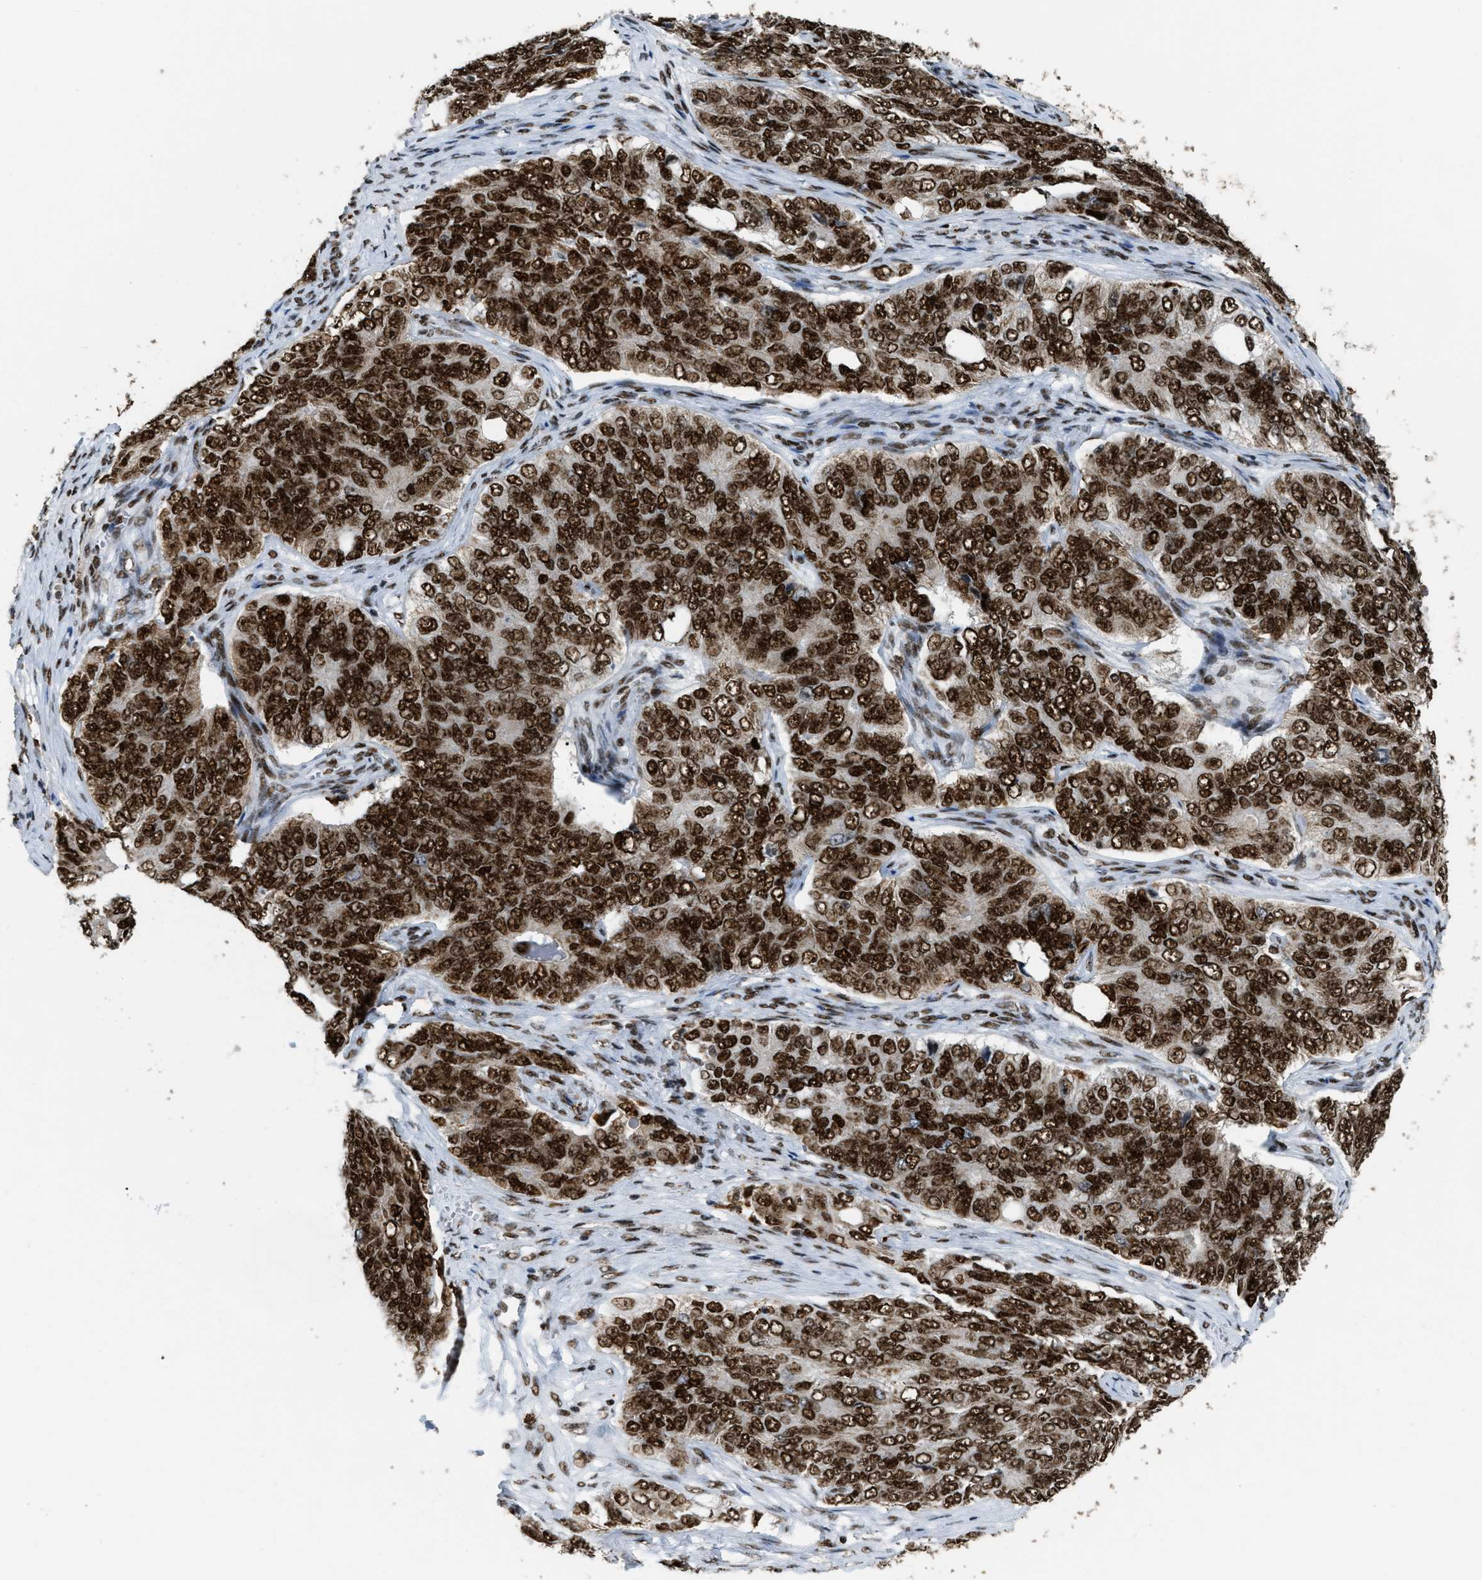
{"staining": {"intensity": "strong", "quantity": ">75%", "location": "cytoplasmic/membranous,nuclear"}, "tissue": "ovarian cancer", "cell_type": "Tumor cells", "image_type": "cancer", "snomed": [{"axis": "morphology", "description": "Carcinoma, endometroid"}, {"axis": "topography", "description": "Ovary"}], "caption": "Immunohistochemical staining of ovarian cancer (endometroid carcinoma) demonstrates strong cytoplasmic/membranous and nuclear protein positivity in approximately >75% of tumor cells.", "gene": "NUMA1", "patient": {"sex": "female", "age": 51}}